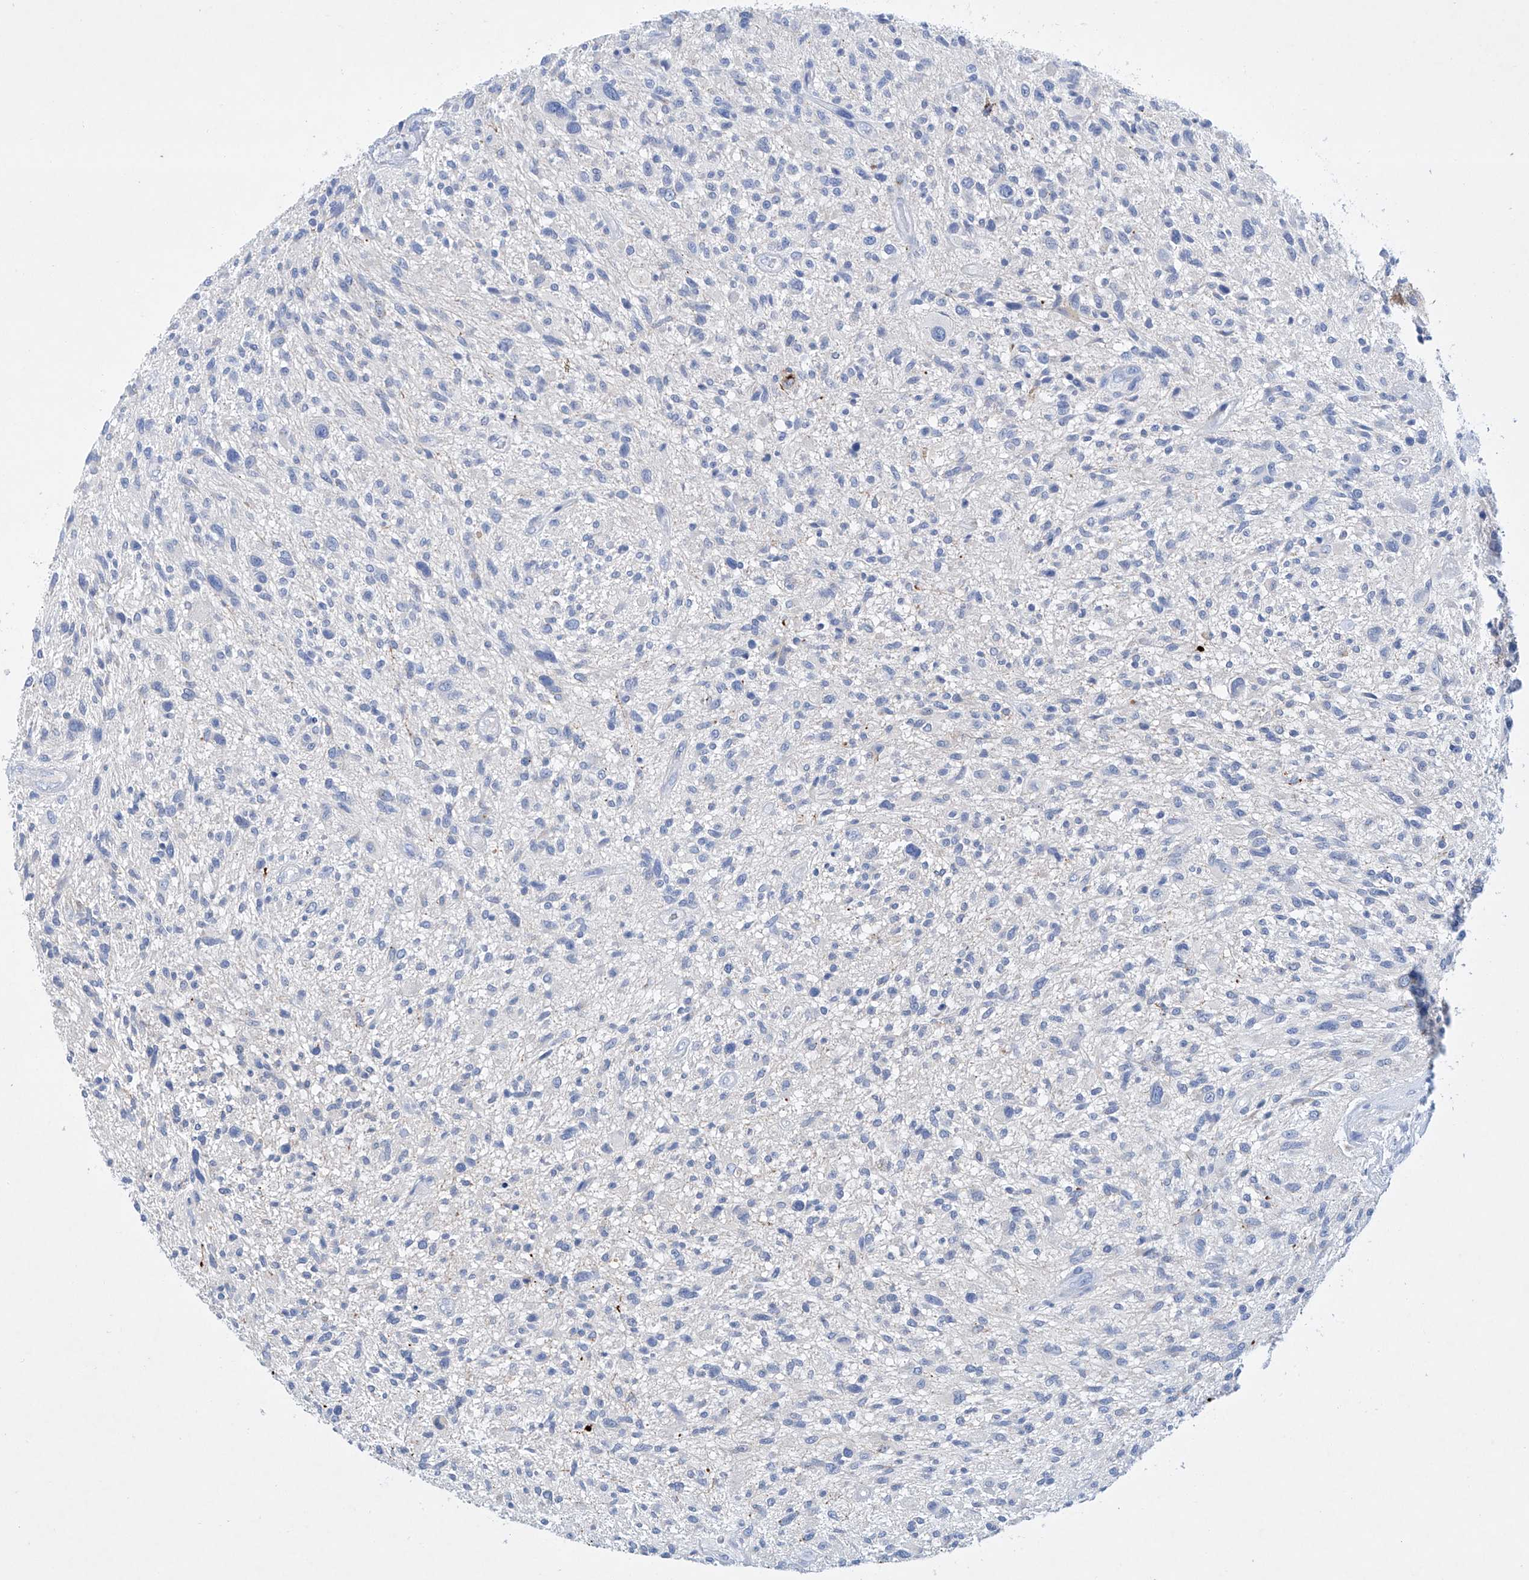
{"staining": {"intensity": "negative", "quantity": "none", "location": "none"}, "tissue": "glioma", "cell_type": "Tumor cells", "image_type": "cancer", "snomed": [{"axis": "morphology", "description": "Glioma, malignant, High grade"}, {"axis": "topography", "description": "Brain"}], "caption": "Tumor cells are negative for protein expression in human malignant high-grade glioma. Nuclei are stained in blue.", "gene": "LURAP1", "patient": {"sex": "male", "age": 47}}